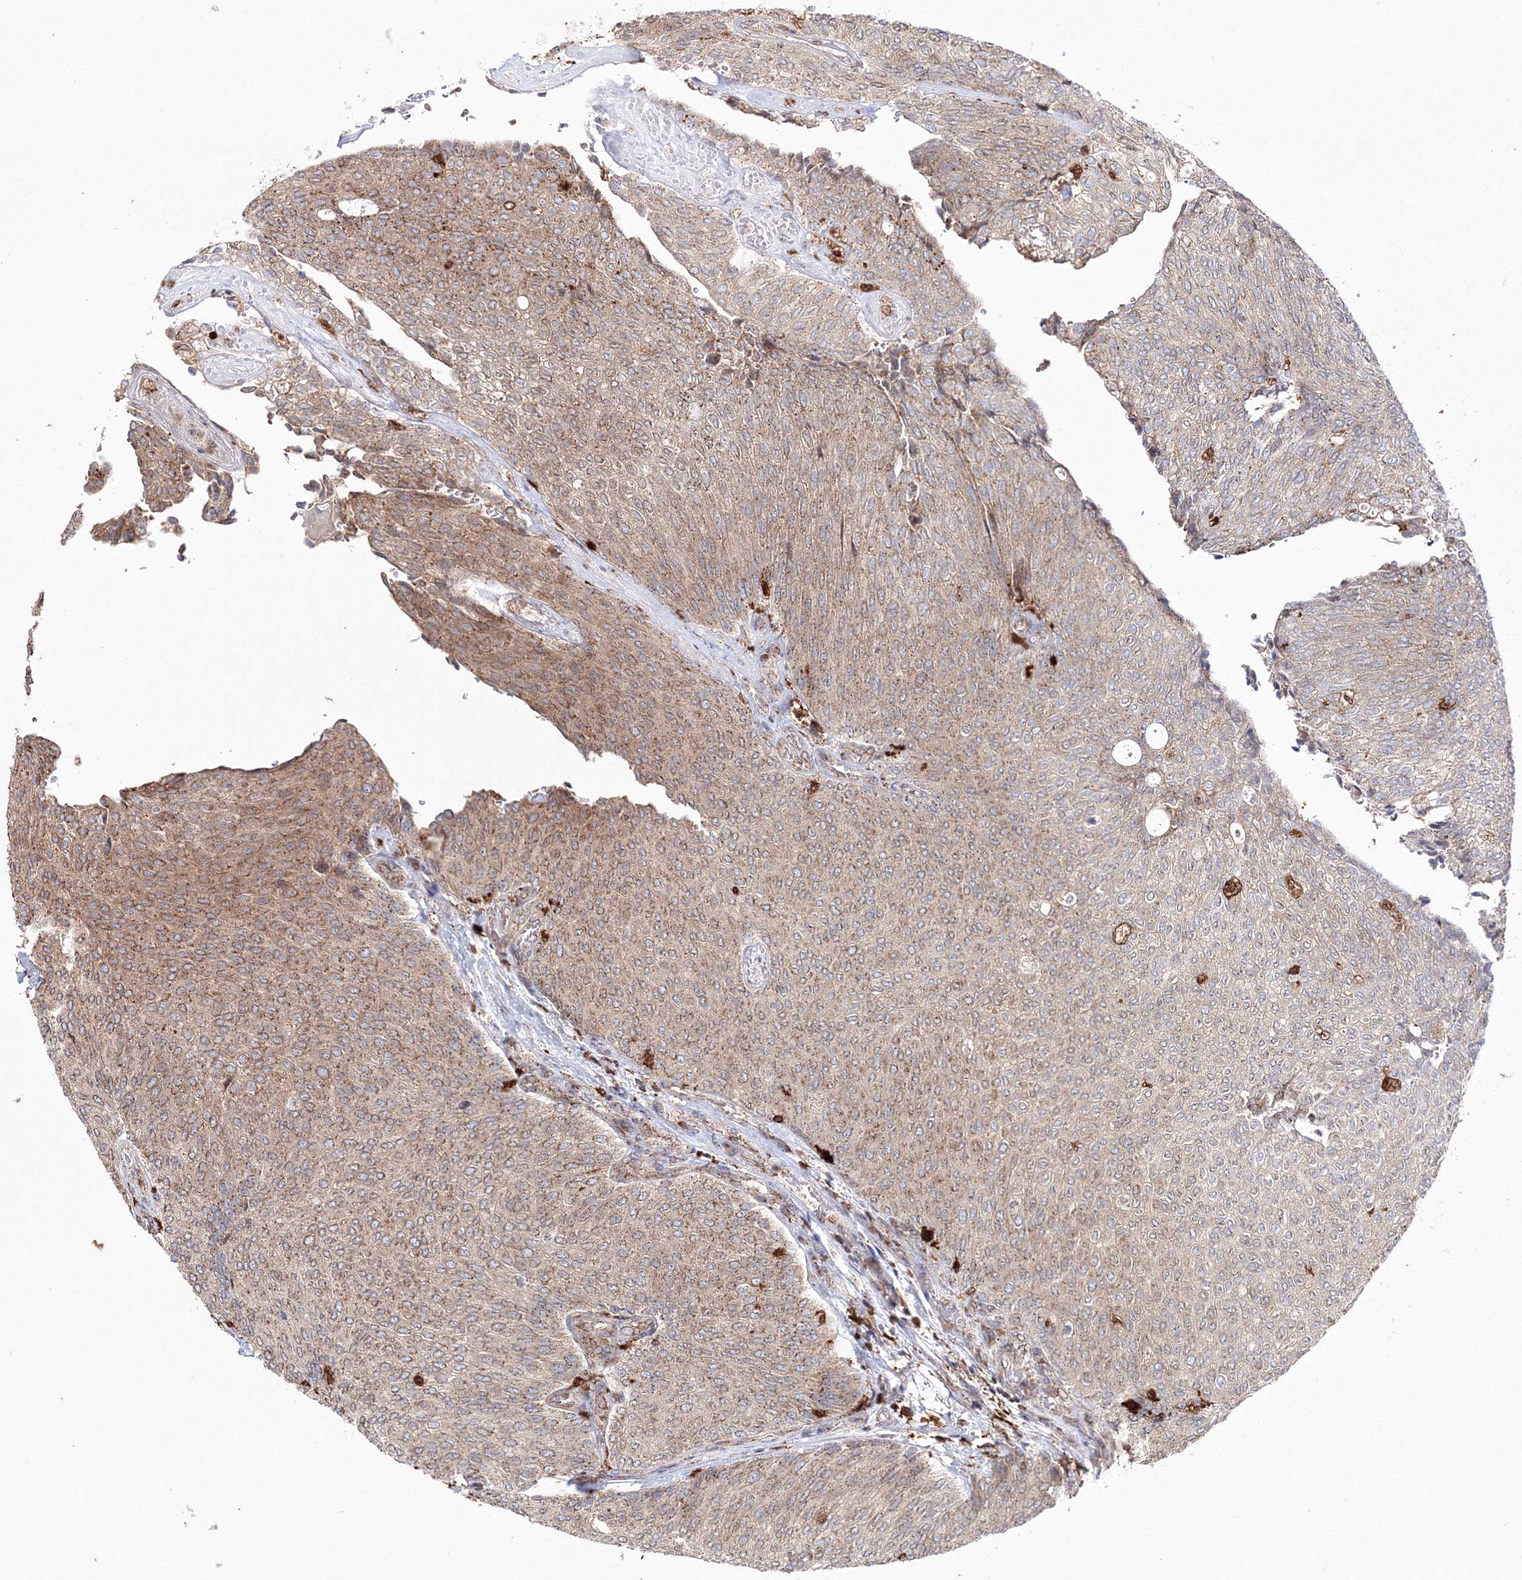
{"staining": {"intensity": "weak", "quantity": ">75%", "location": "cytoplasmic/membranous"}, "tissue": "urothelial cancer", "cell_type": "Tumor cells", "image_type": "cancer", "snomed": [{"axis": "morphology", "description": "Urothelial carcinoma, Low grade"}, {"axis": "topography", "description": "Urinary bladder"}], "caption": "Tumor cells exhibit weak cytoplasmic/membranous expression in approximately >75% of cells in urothelial cancer.", "gene": "ARCN1", "patient": {"sex": "female", "age": 79}}